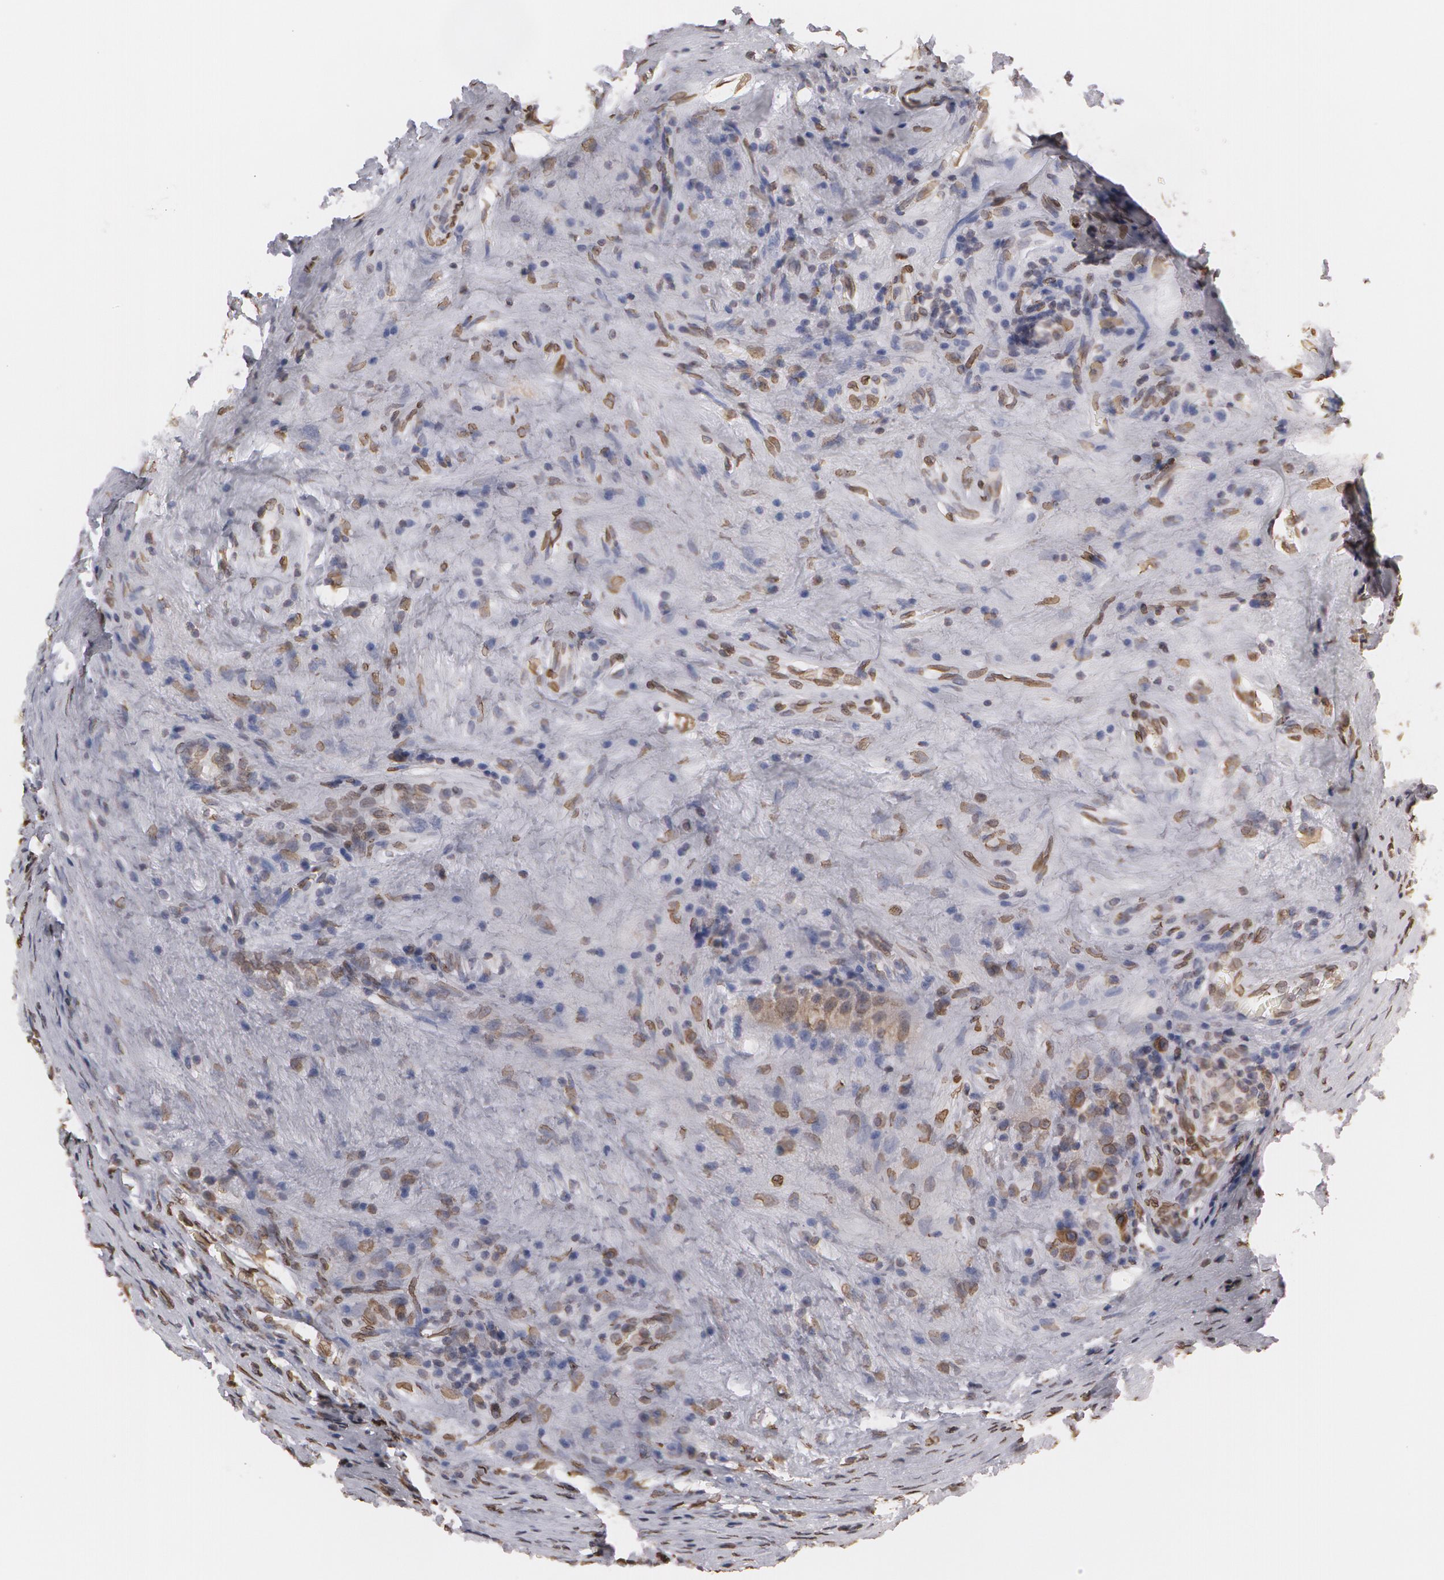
{"staining": {"intensity": "weak", "quantity": "25%-75%", "location": "cytoplasmic/membranous,nuclear"}, "tissue": "testis cancer", "cell_type": "Tumor cells", "image_type": "cancer", "snomed": [{"axis": "morphology", "description": "Seminoma, NOS"}, {"axis": "topography", "description": "Testis"}], "caption": "A brown stain highlights weak cytoplasmic/membranous and nuclear expression of a protein in human testis cancer tumor cells. (Stains: DAB in brown, nuclei in blue, Microscopy: brightfield microscopy at high magnification).", "gene": "EMD", "patient": {"sex": "male", "age": 34}}